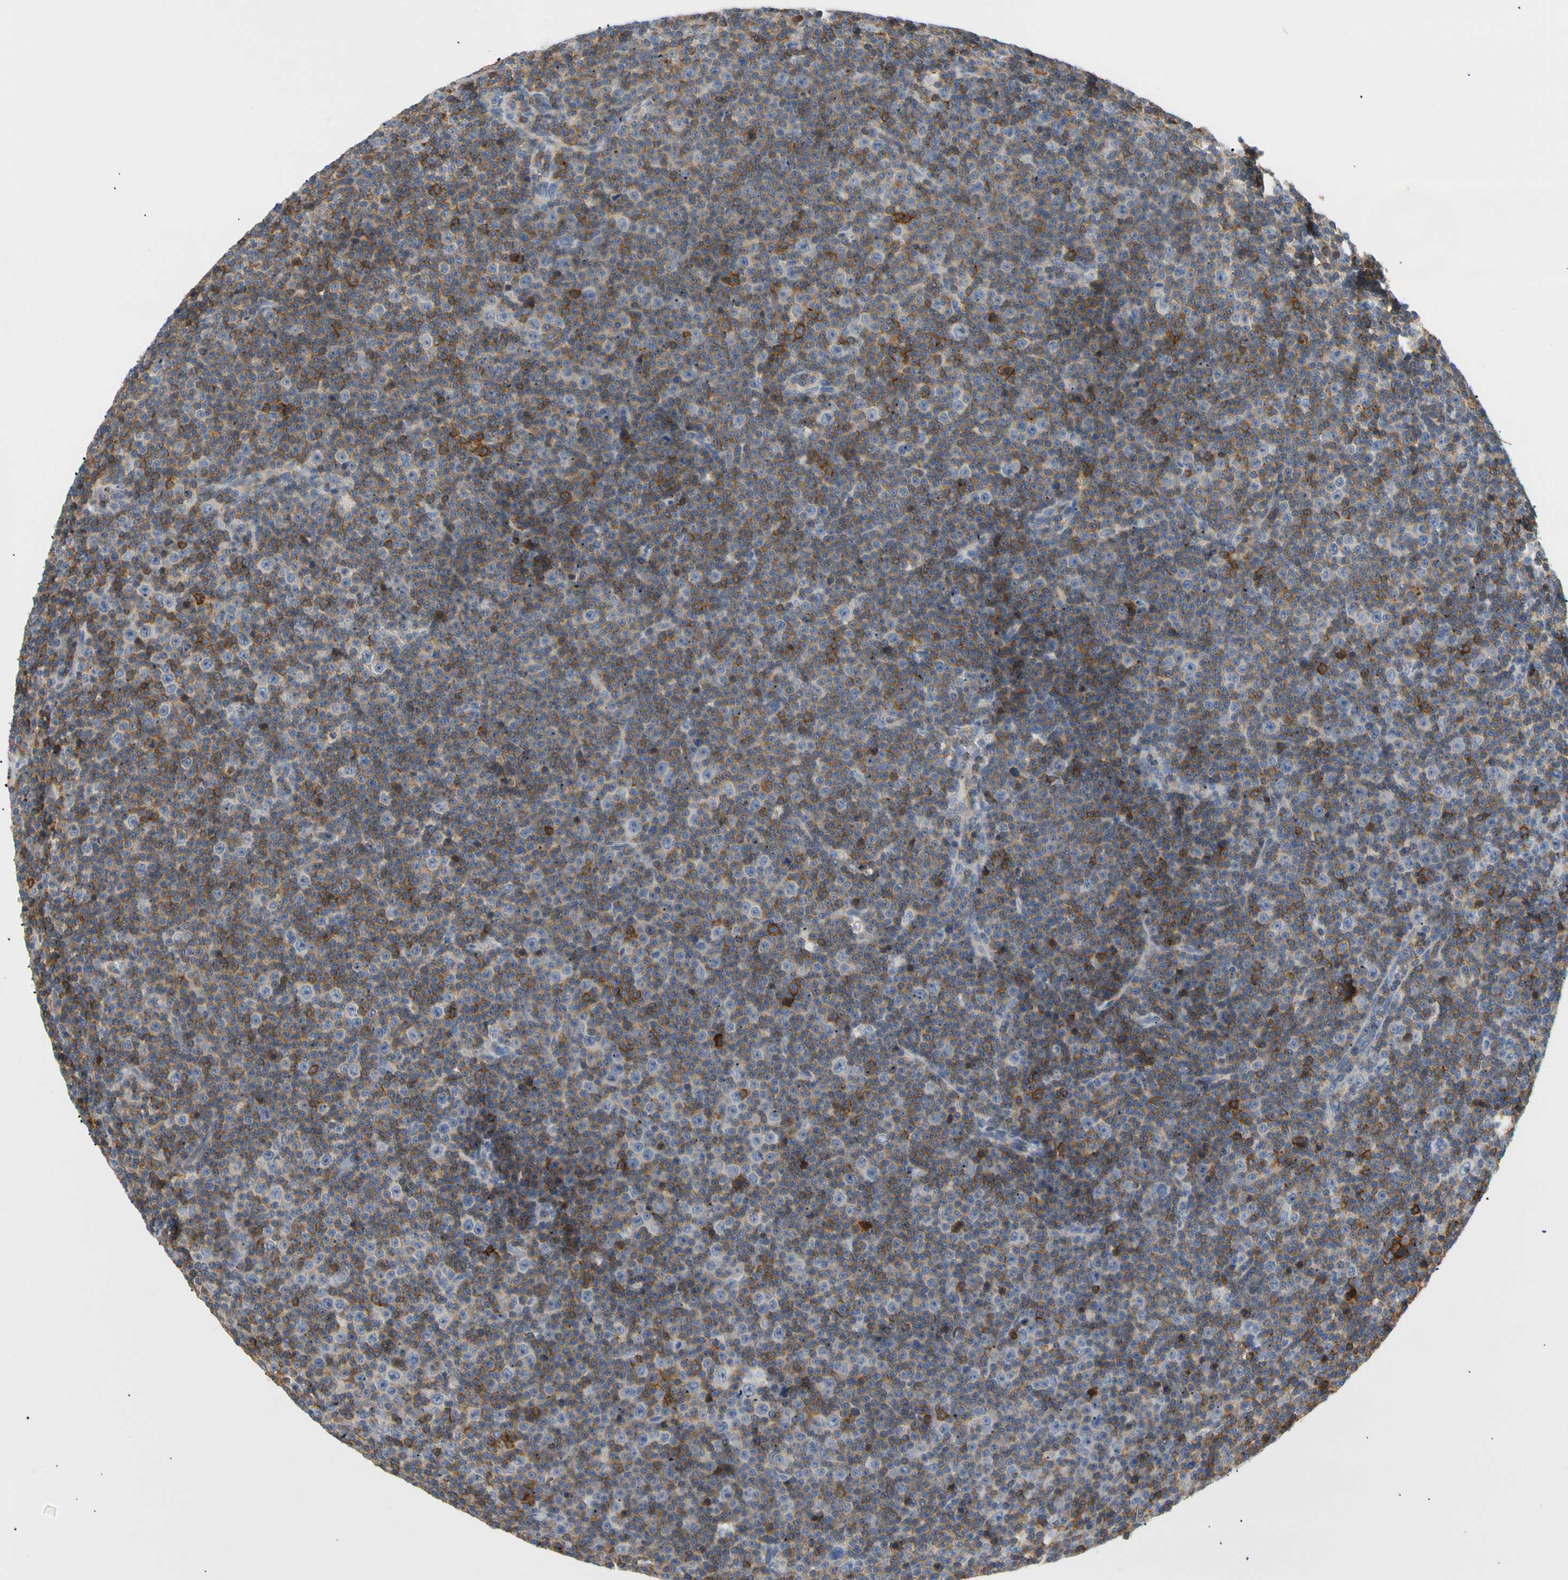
{"staining": {"intensity": "moderate", "quantity": "<25%", "location": "cytoplasmic/membranous"}, "tissue": "lymphoma", "cell_type": "Tumor cells", "image_type": "cancer", "snomed": [{"axis": "morphology", "description": "Malignant lymphoma, non-Hodgkin's type, Low grade"}, {"axis": "topography", "description": "Lymph node"}], "caption": "Protein staining of lymphoma tissue reveals moderate cytoplasmic/membranous expression in approximately <25% of tumor cells.", "gene": "TNFRSF18", "patient": {"sex": "female", "age": 67}}